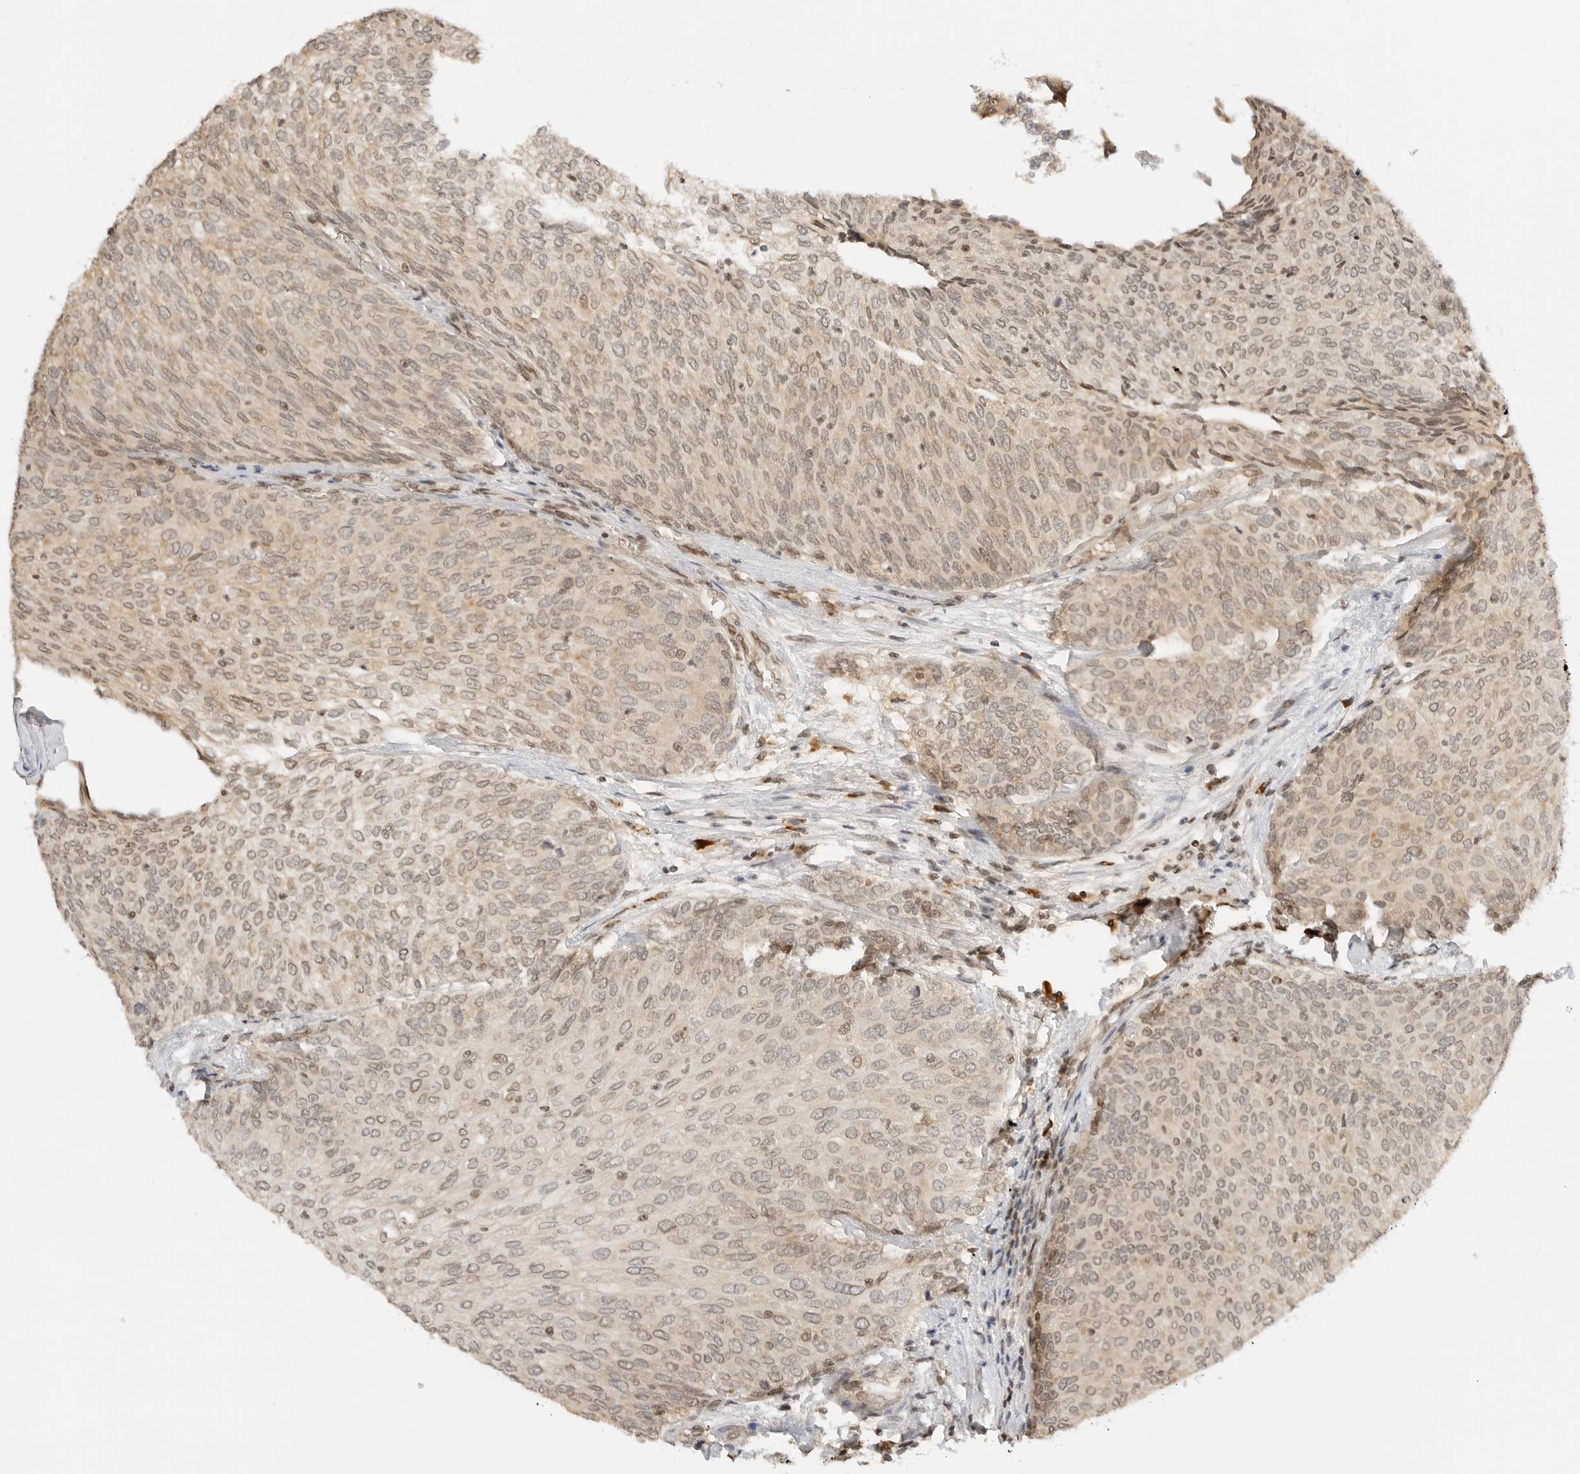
{"staining": {"intensity": "weak", "quantity": ">75%", "location": "cytoplasmic/membranous,nuclear"}, "tissue": "urothelial cancer", "cell_type": "Tumor cells", "image_type": "cancer", "snomed": [{"axis": "morphology", "description": "Urothelial carcinoma, Low grade"}, {"axis": "topography", "description": "Urinary bladder"}], "caption": "This photomicrograph displays urothelial carcinoma (low-grade) stained with IHC to label a protein in brown. The cytoplasmic/membranous and nuclear of tumor cells show weak positivity for the protein. Nuclei are counter-stained blue.", "gene": "POLH", "patient": {"sex": "female", "age": 79}}